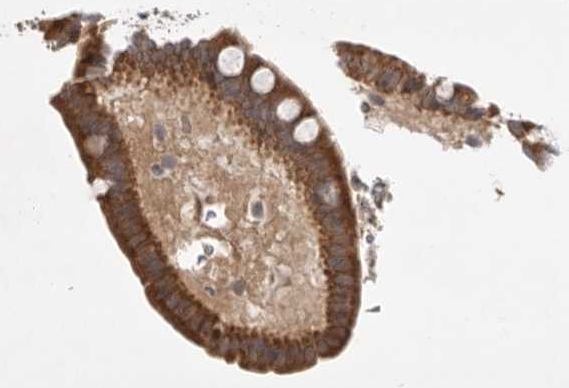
{"staining": {"intensity": "moderate", "quantity": ">75%", "location": "cytoplasmic/membranous"}, "tissue": "small intestine", "cell_type": "Glandular cells", "image_type": "normal", "snomed": [{"axis": "morphology", "description": "Normal tissue, NOS"}, {"axis": "topography", "description": "Smooth muscle"}, {"axis": "topography", "description": "Small intestine"}], "caption": "Immunohistochemistry micrograph of unremarkable human small intestine stained for a protein (brown), which reveals medium levels of moderate cytoplasmic/membranous expression in approximately >75% of glandular cells.", "gene": "DCAF8", "patient": {"sex": "female", "age": 84}}